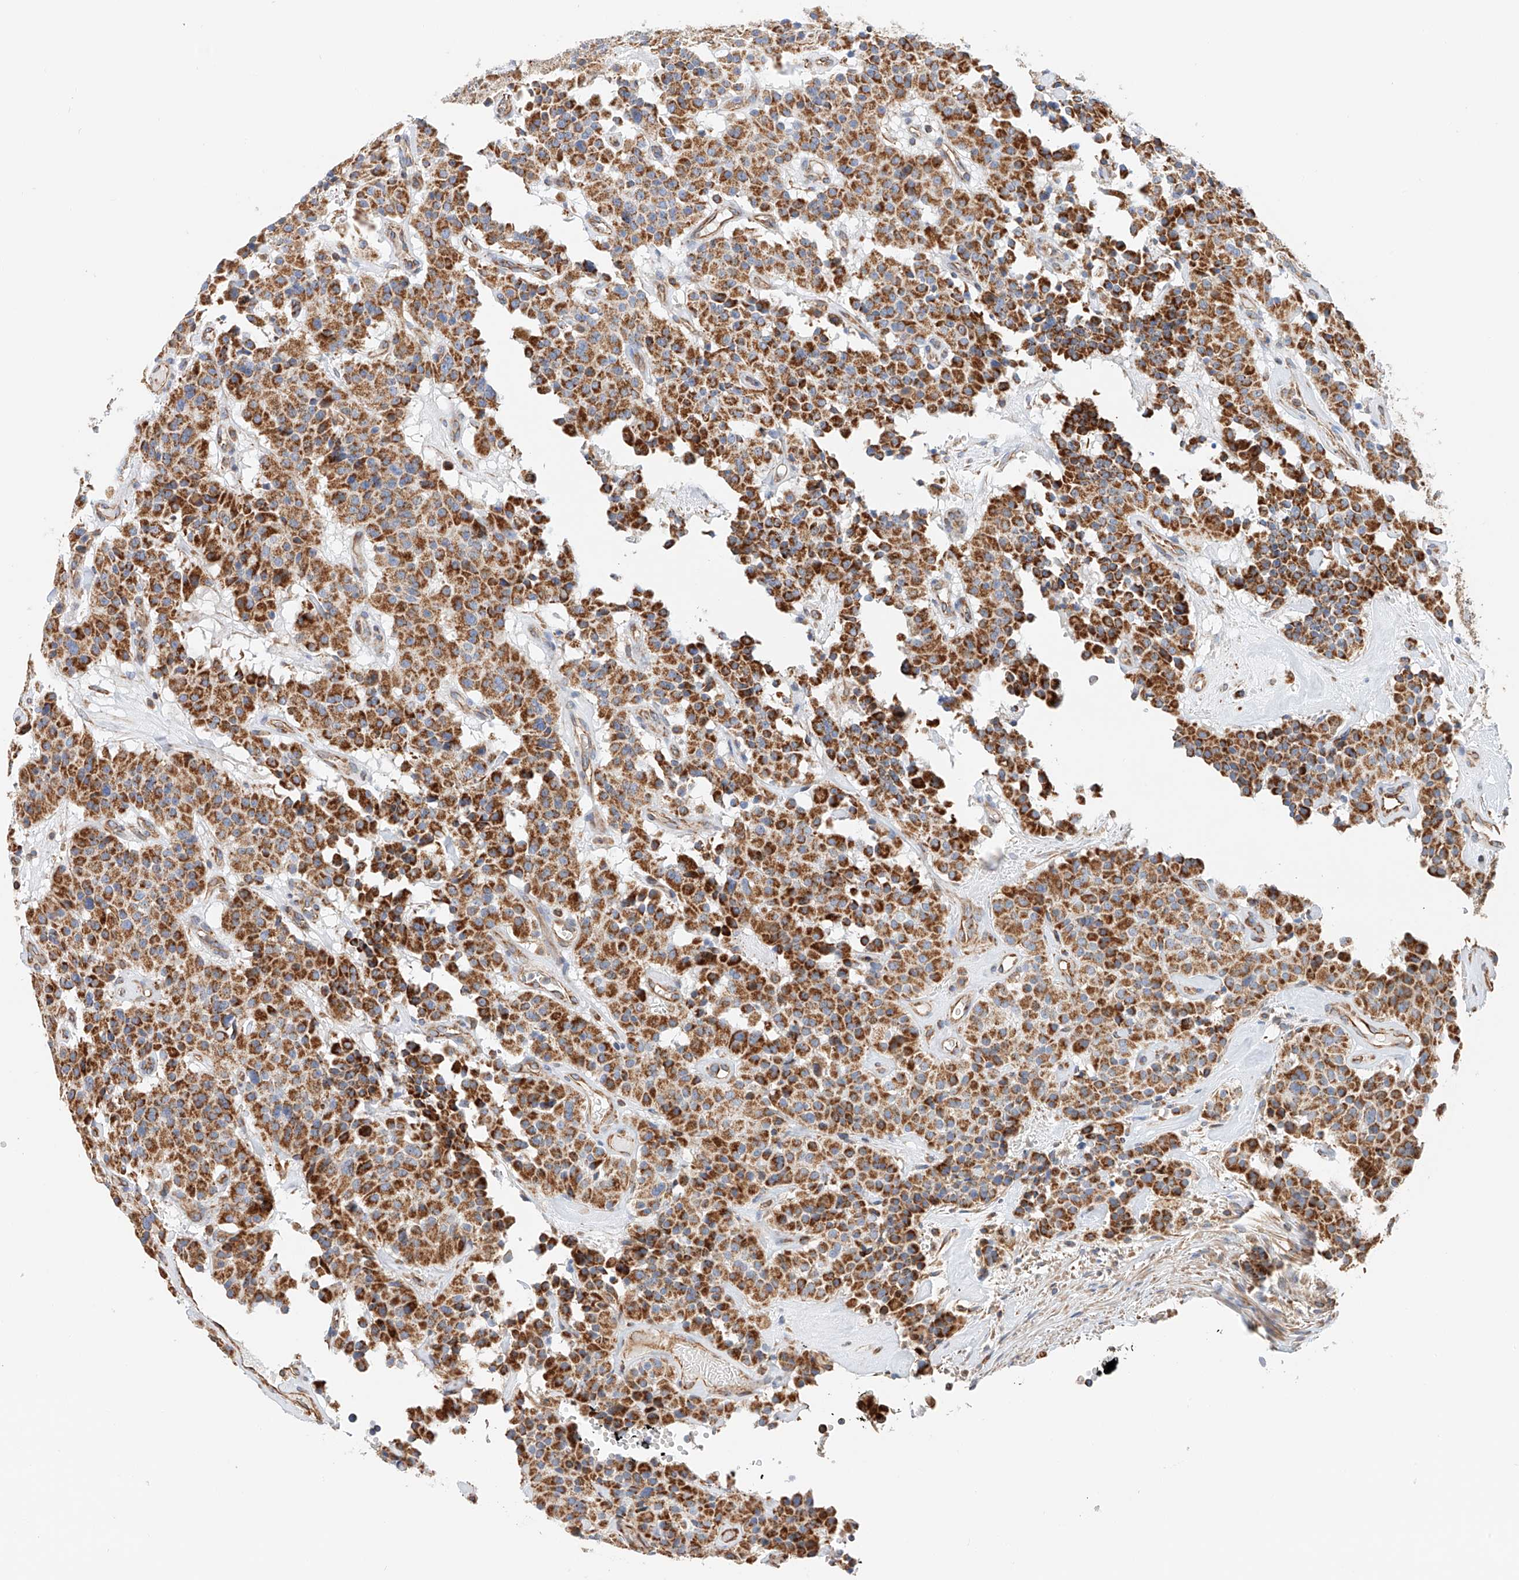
{"staining": {"intensity": "moderate", "quantity": ">75%", "location": "cytoplasmic/membranous"}, "tissue": "carcinoid", "cell_type": "Tumor cells", "image_type": "cancer", "snomed": [{"axis": "morphology", "description": "Carcinoid, malignant, NOS"}, {"axis": "topography", "description": "Lung"}], "caption": "There is medium levels of moderate cytoplasmic/membranous positivity in tumor cells of carcinoid, as demonstrated by immunohistochemical staining (brown color).", "gene": "NDUFV3", "patient": {"sex": "male", "age": 30}}